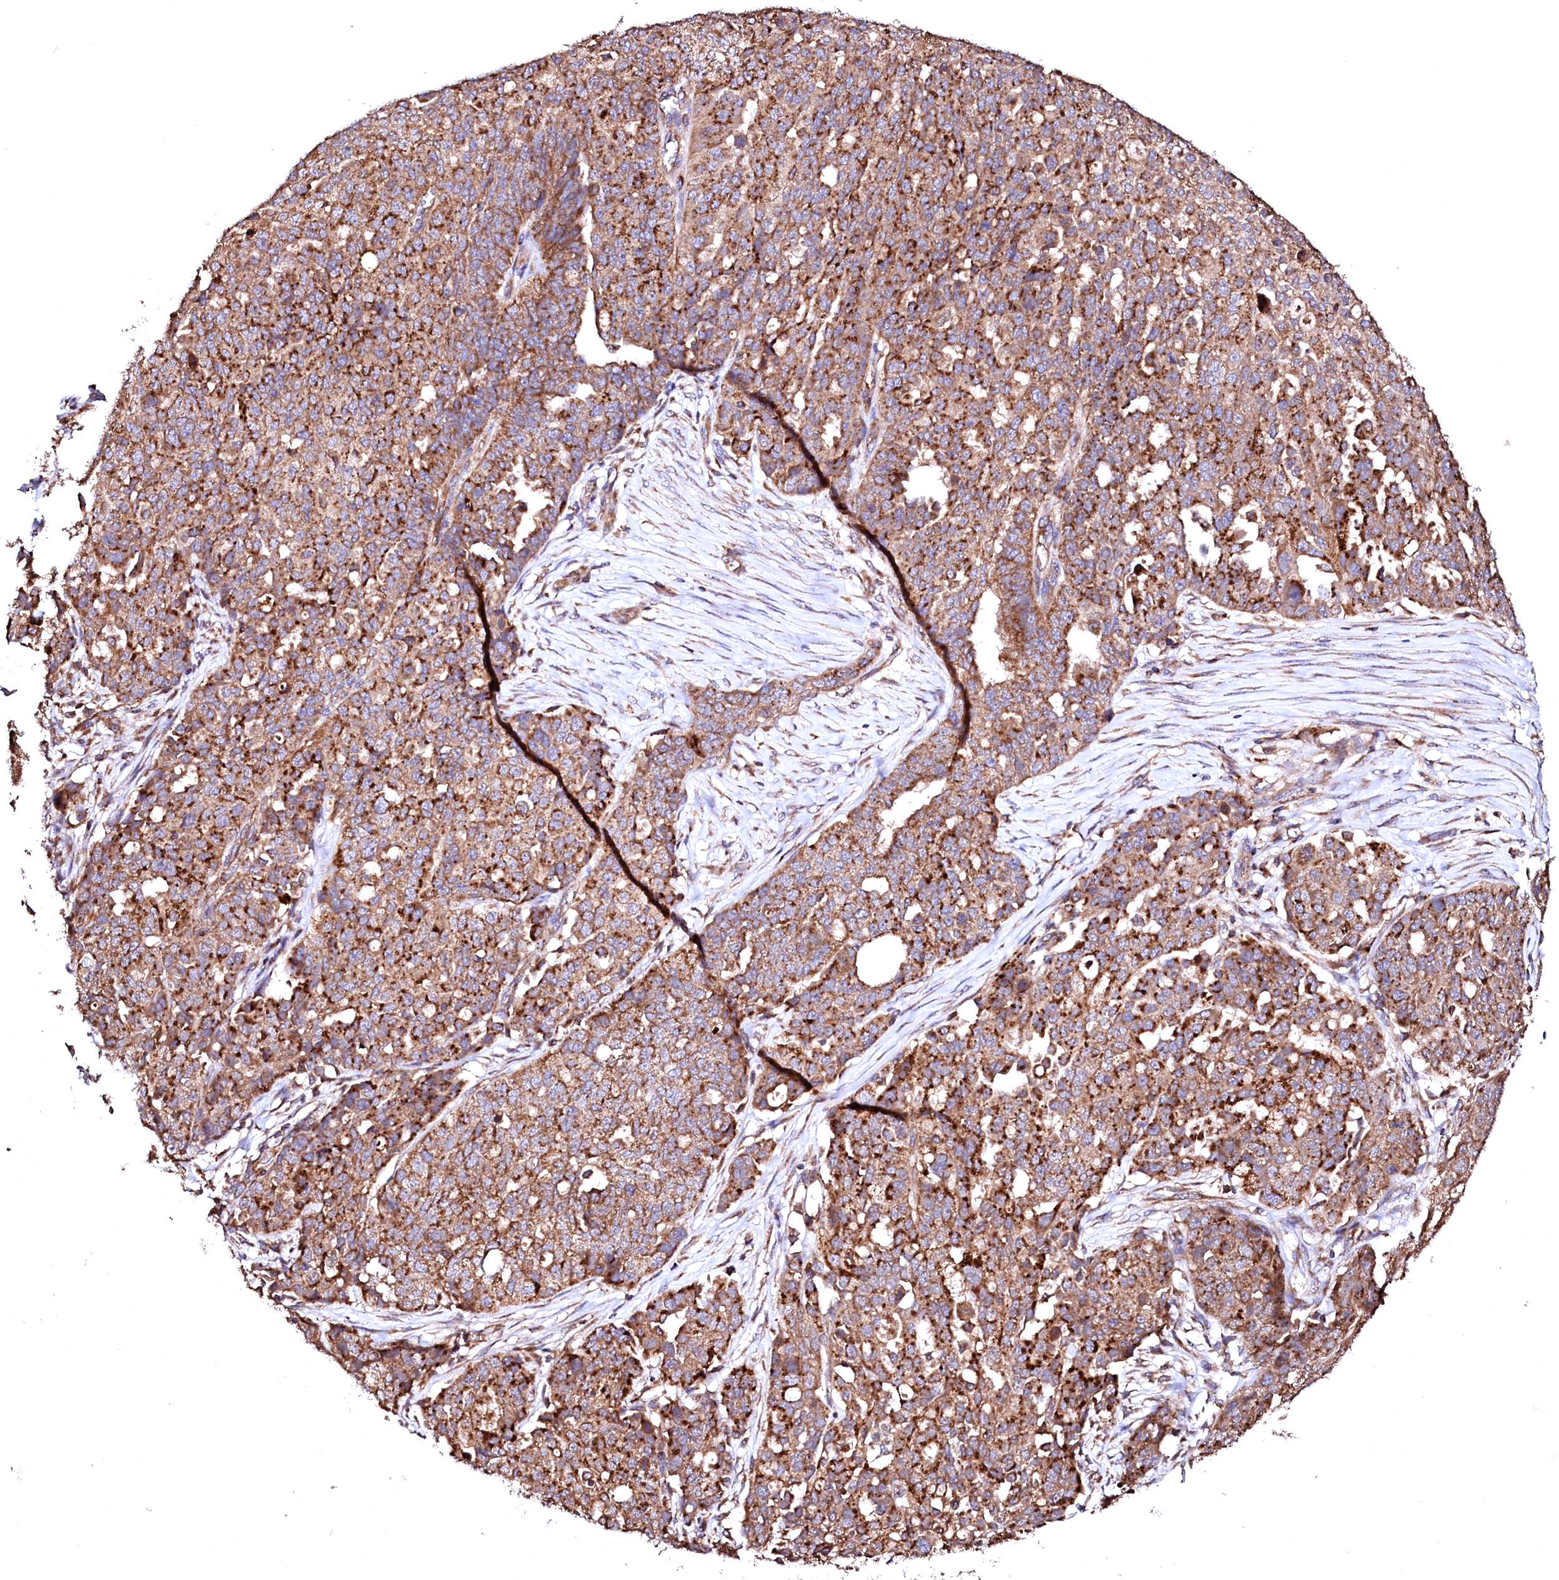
{"staining": {"intensity": "strong", "quantity": ">75%", "location": "cytoplasmic/membranous"}, "tissue": "ovarian cancer", "cell_type": "Tumor cells", "image_type": "cancer", "snomed": [{"axis": "morphology", "description": "Cystadenocarcinoma, serous, NOS"}, {"axis": "topography", "description": "Soft tissue"}, {"axis": "topography", "description": "Ovary"}], "caption": "IHC histopathology image of neoplastic tissue: human ovarian cancer (serous cystadenocarcinoma) stained using immunohistochemistry (IHC) demonstrates high levels of strong protein expression localized specifically in the cytoplasmic/membranous of tumor cells, appearing as a cytoplasmic/membranous brown color.", "gene": "ST3GAL1", "patient": {"sex": "female", "age": 57}}